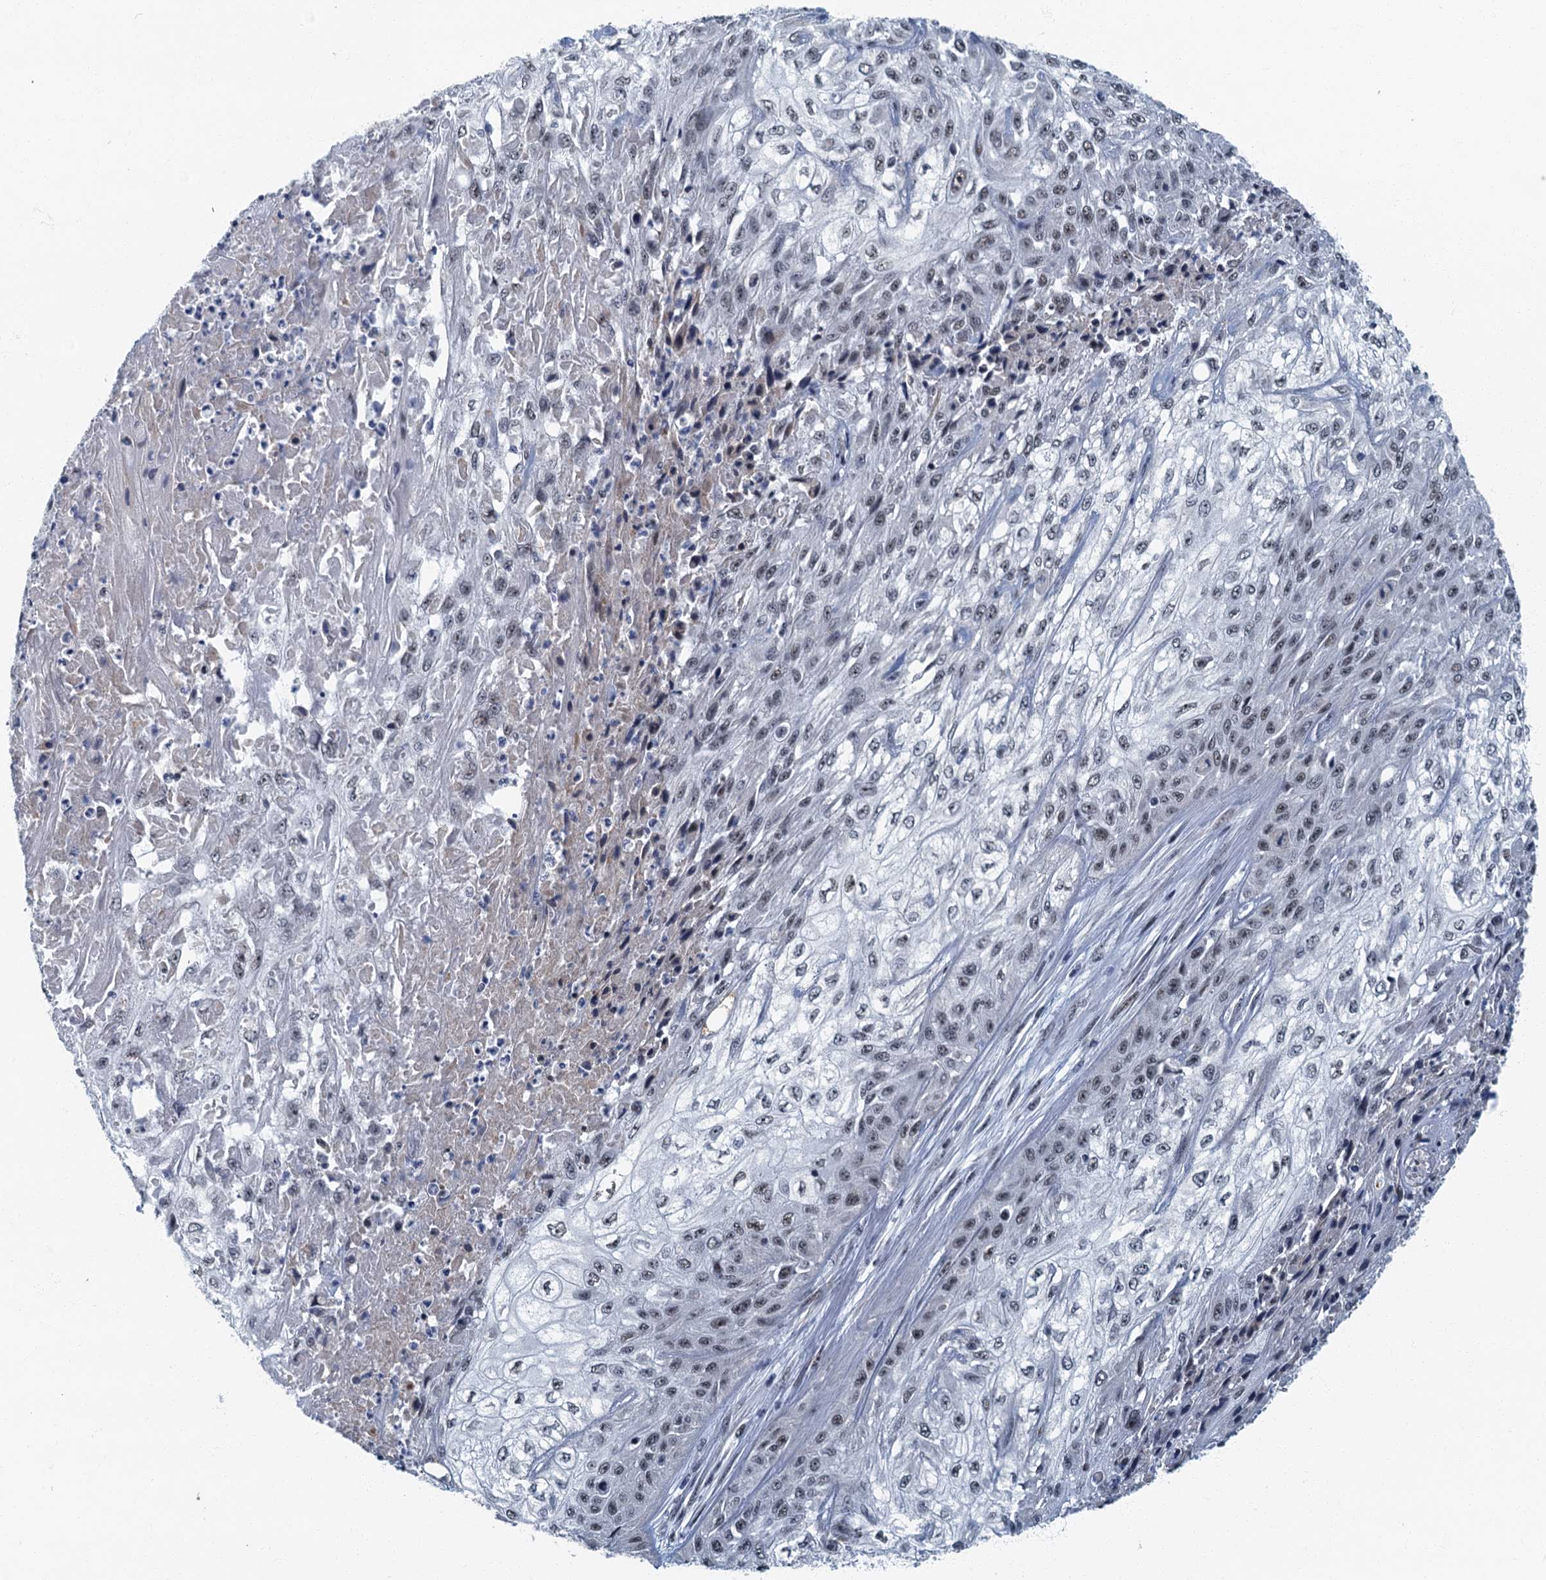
{"staining": {"intensity": "moderate", "quantity": "25%-75%", "location": "nuclear"}, "tissue": "skin cancer", "cell_type": "Tumor cells", "image_type": "cancer", "snomed": [{"axis": "morphology", "description": "Squamous cell carcinoma, NOS"}, {"axis": "morphology", "description": "Squamous cell carcinoma, metastatic, NOS"}, {"axis": "topography", "description": "Skin"}, {"axis": "topography", "description": "Lymph node"}], "caption": "High-magnification brightfield microscopy of metastatic squamous cell carcinoma (skin) stained with DAB (3,3'-diaminobenzidine) (brown) and counterstained with hematoxylin (blue). tumor cells exhibit moderate nuclear positivity is identified in about25%-75% of cells. (Brightfield microscopy of DAB IHC at high magnification).", "gene": "GADL1", "patient": {"sex": "male", "age": 75}}